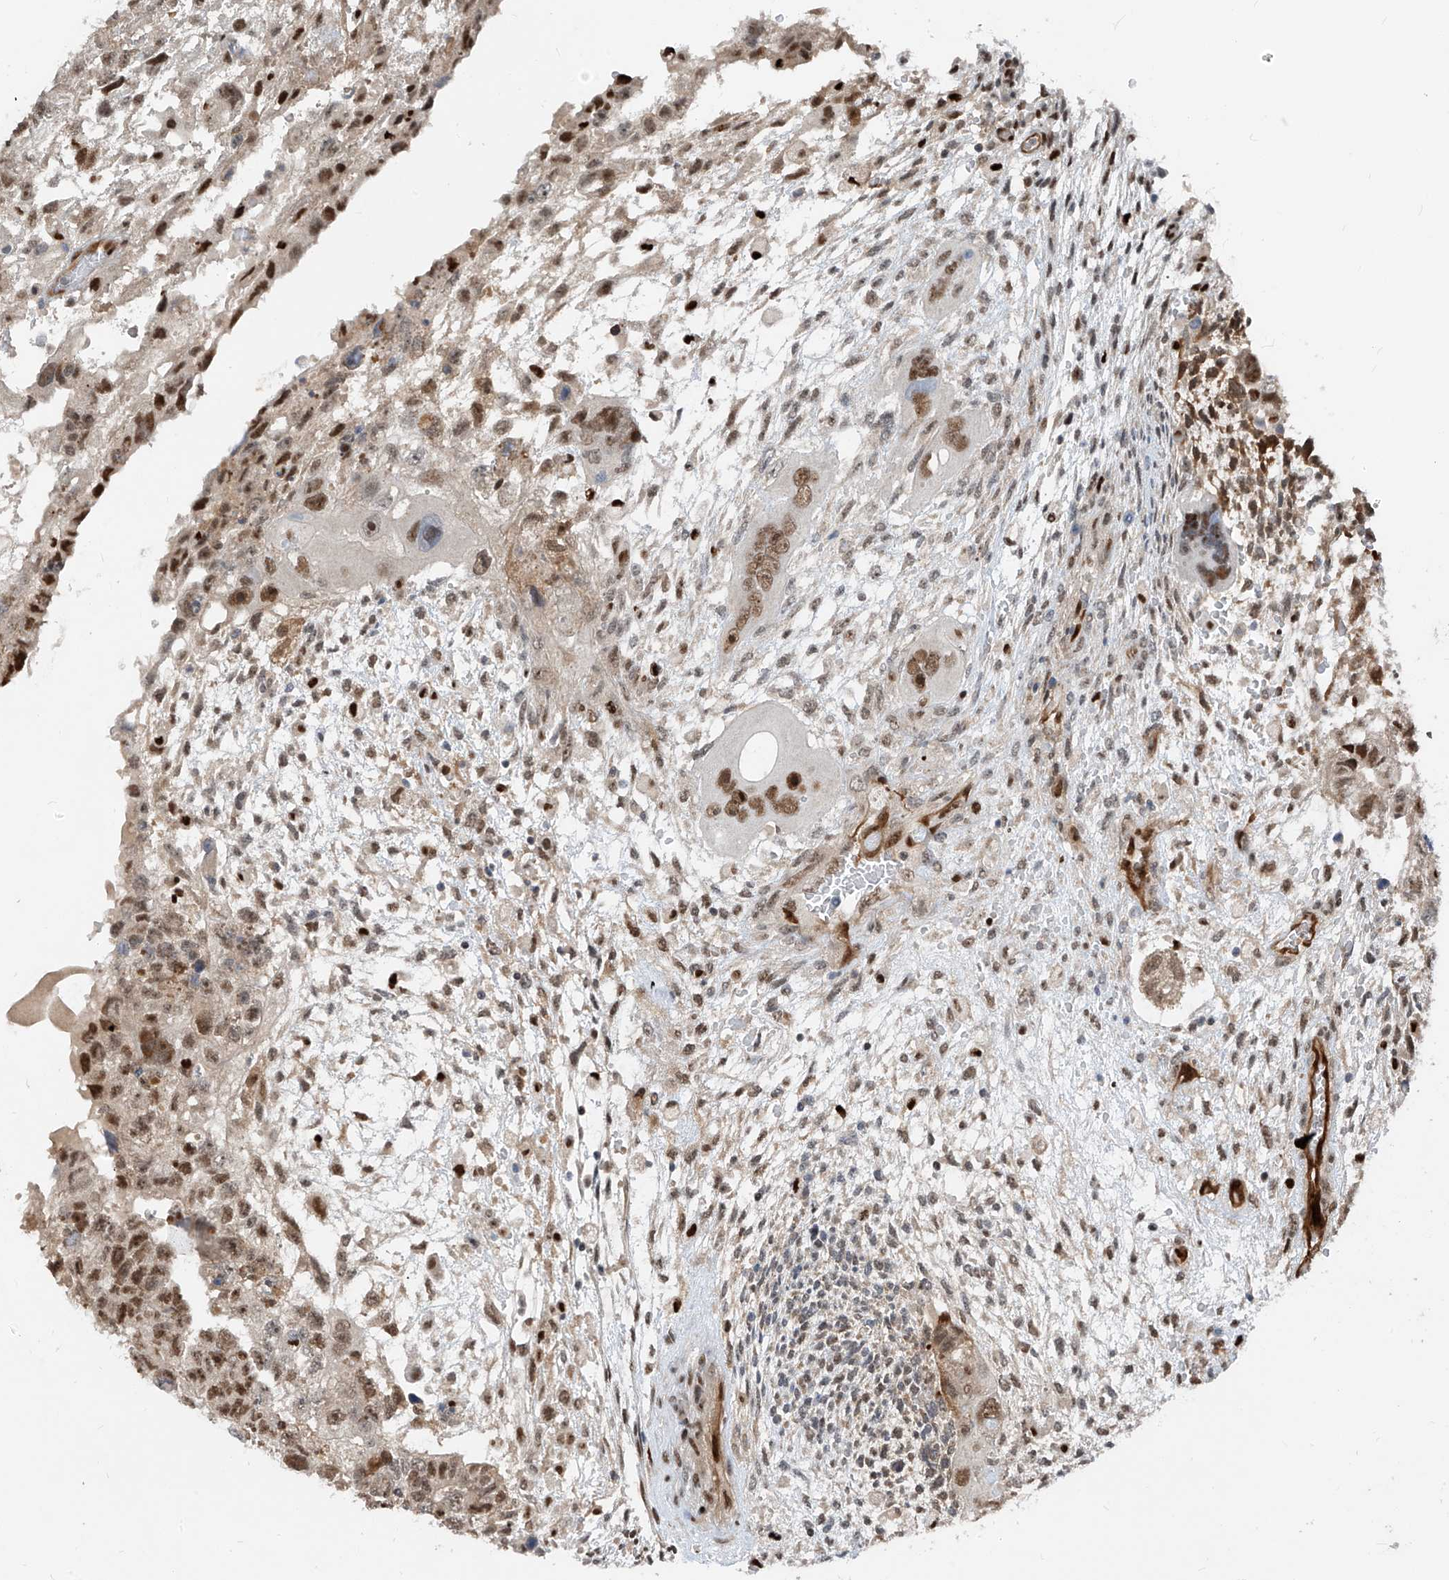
{"staining": {"intensity": "moderate", "quantity": ">75%", "location": "nuclear"}, "tissue": "testis cancer", "cell_type": "Tumor cells", "image_type": "cancer", "snomed": [{"axis": "morphology", "description": "Carcinoma, Embryonal, NOS"}, {"axis": "topography", "description": "Testis"}], "caption": "Immunohistochemistry of embryonal carcinoma (testis) shows medium levels of moderate nuclear expression in about >75% of tumor cells.", "gene": "RBP7", "patient": {"sex": "male", "age": 36}}